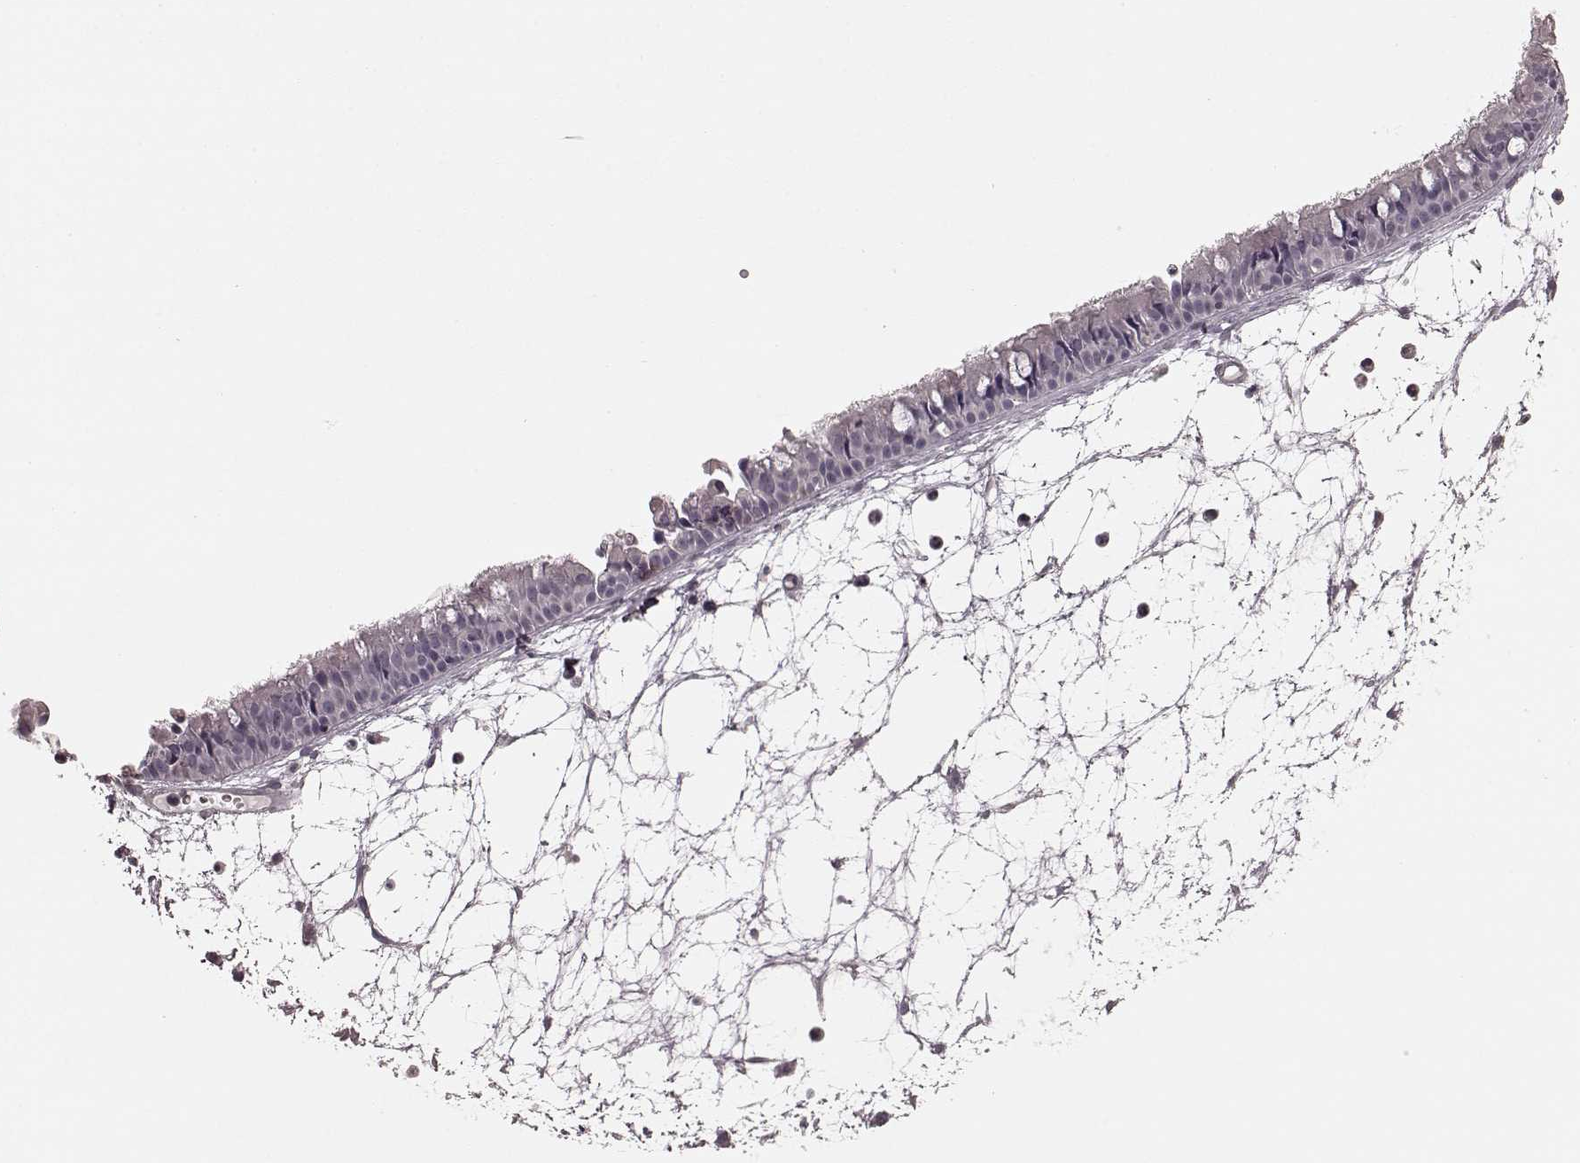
{"staining": {"intensity": "negative", "quantity": "none", "location": "none"}, "tissue": "nasopharynx", "cell_type": "Respiratory epithelial cells", "image_type": "normal", "snomed": [{"axis": "morphology", "description": "Normal tissue, NOS"}, {"axis": "topography", "description": "Nasopharynx"}], "caption": "Immunohistochemistry (IHC) of benign human nasopharynx reveals no staining in respiratory epithelial cells. (Brightfield microscopy of DAB immunohistochemistry at high magnification).", "gene": "CD28", "patient": {"sex": "male", "age": 31}}